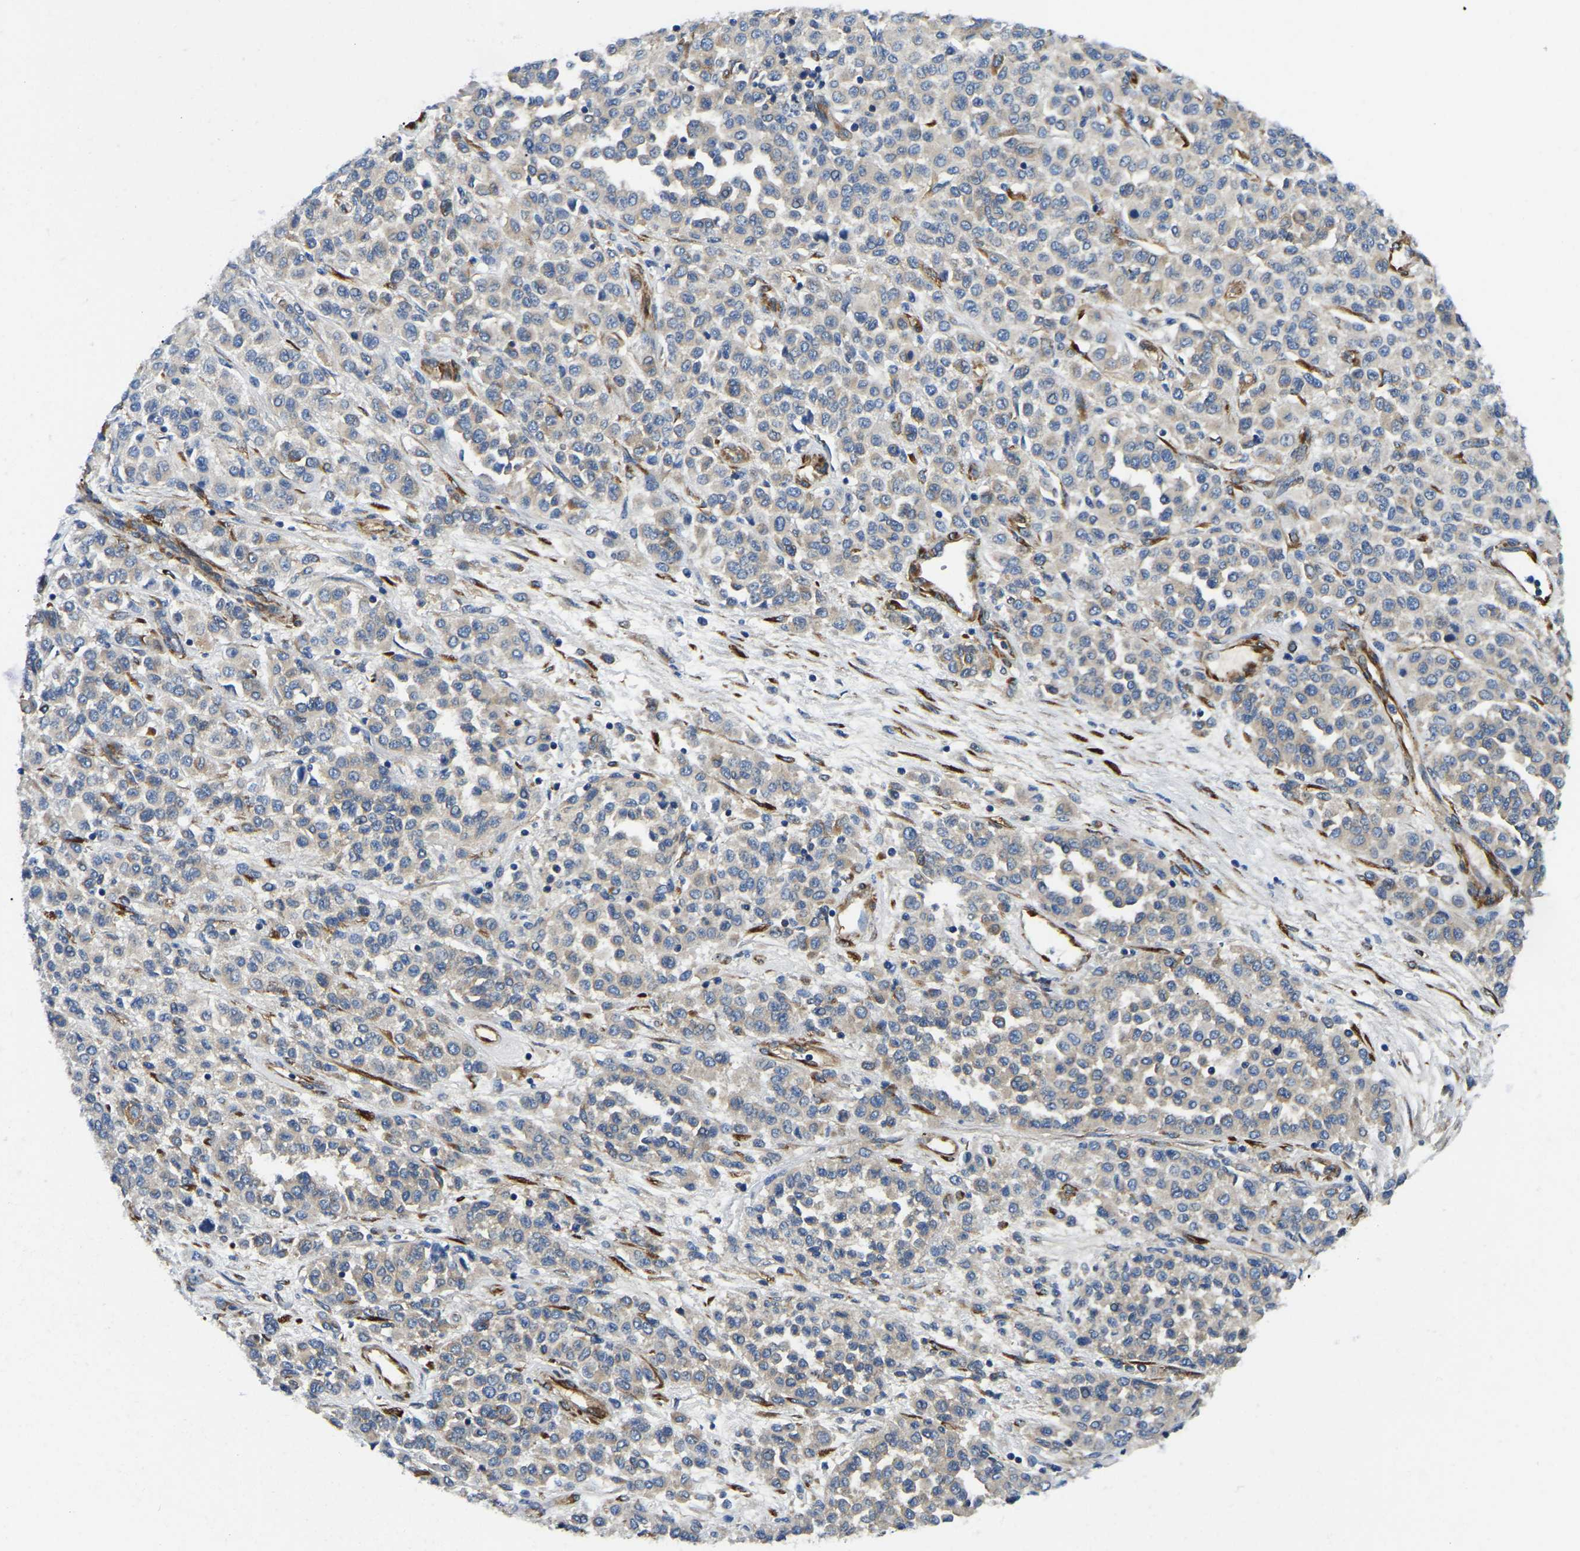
{"staining": {"intensity": "weak", "quantity": "<25%", "location": "cytoplasmic/membranous"}, "tissue": "melanoma", "cell_type": "Tumor cells", "image_type": "cancer", "snomed": [{"axis": "morphology", "description": "Malignant melanoma, Metastatic site"}, {"axis": "topography", "description": "Pancreas"}], "caption": "This photomicrograph is of malignant melanoma (metastatic site) stained with immunohistochemistry (IHC) to label a protein in brown with the nuclei are counter-stained blue. There is no expression in tumor cells.", "gene": "DUSP8", "patient": {"sex": "female", "age": 30}}